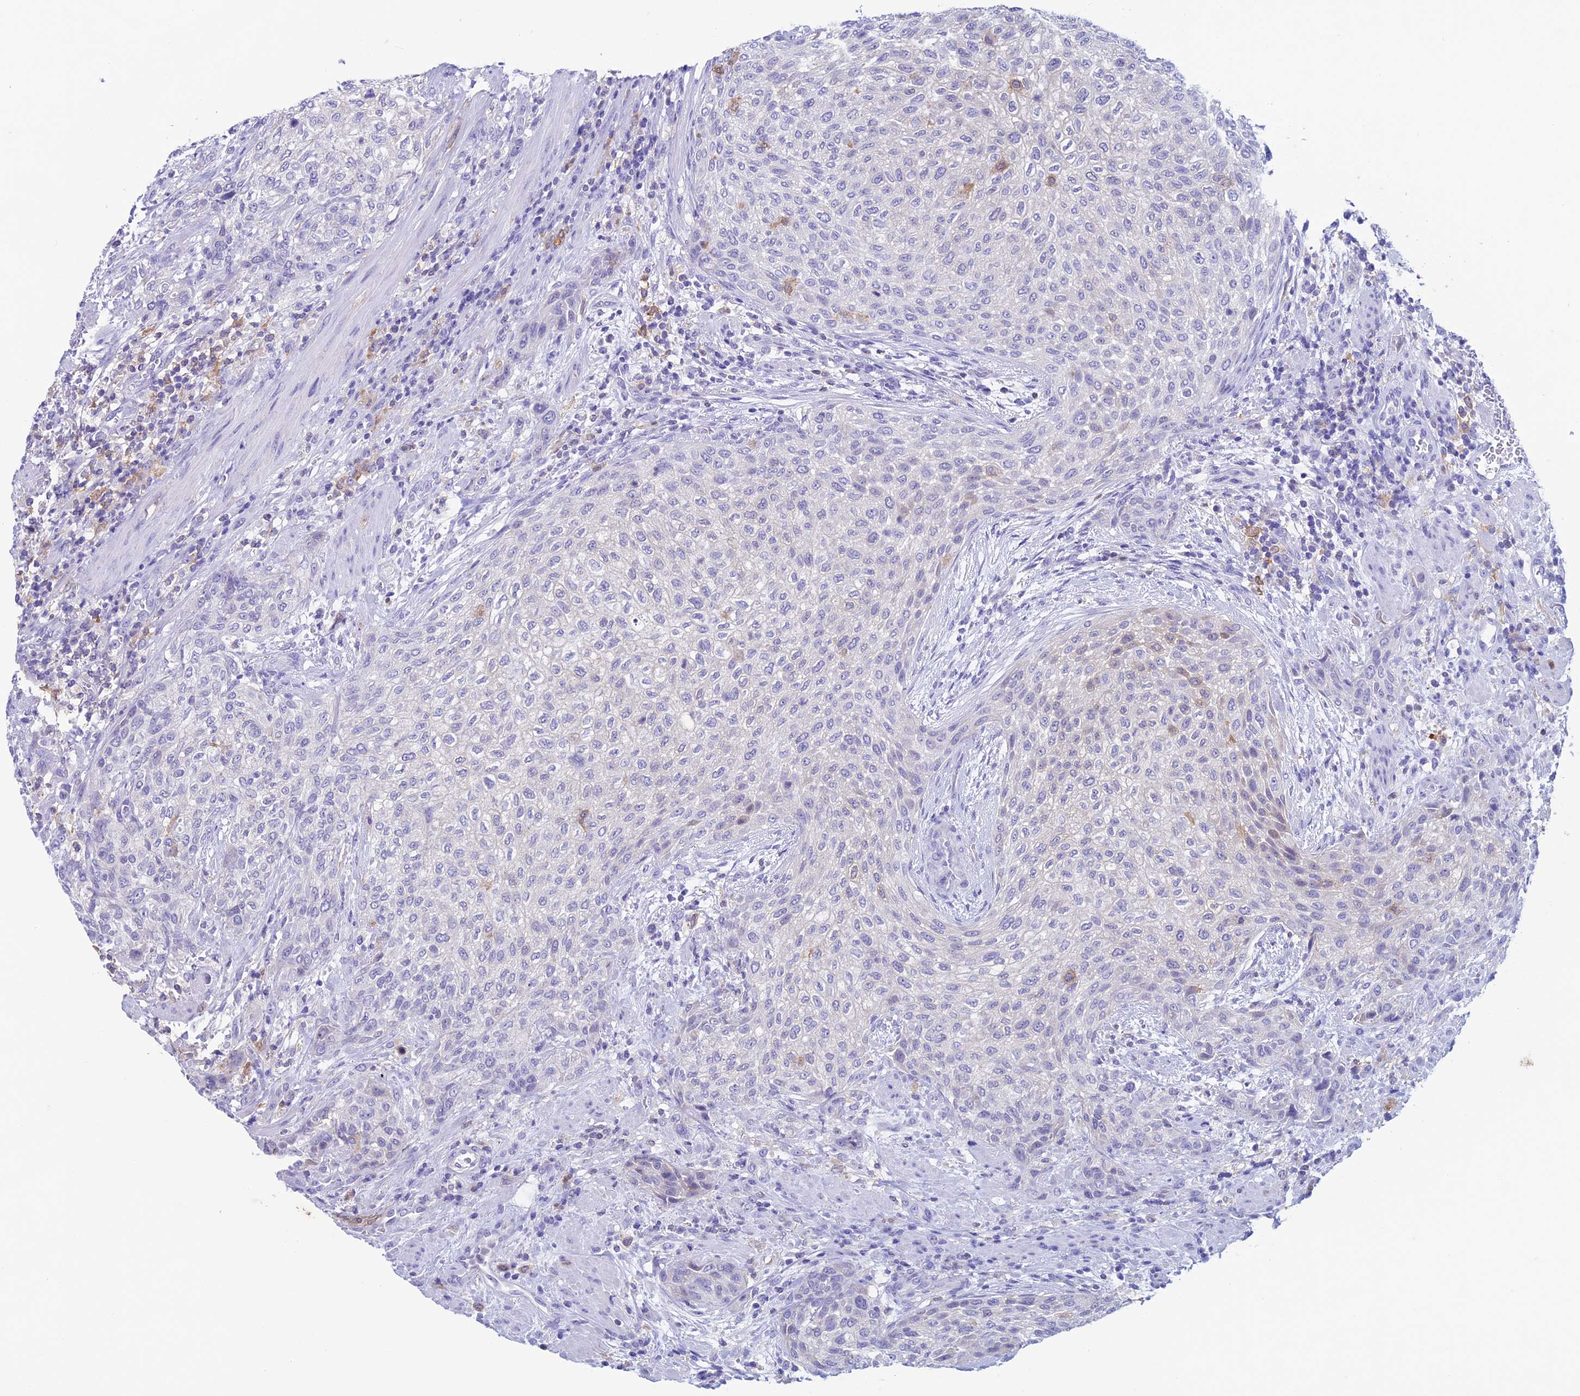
{"staining": {"intensity": "moderate", "quantity": "<25%", "location": "cytoplasmic/membranous"}, "tissue": "urothelial cancer", "cell_type": "Tumor cells", "image_type": "cancer", "snomed": [{"axis": "morphology", "description": "Urothelial carcinoma, High grade"}, {"axis": "topography", "description": "Urinary bladder"}], "caption": "DAB (3,3'-diaminobenzidine) immunohistochemical staining of human high-grade urothelial carcinoma reveals moderate cytoplasmic/membranous protein staining in about <25% of tumor cells. The protein of interest is shown in brown color, while the nuclei are stained blue.", "gene": "KCNK17", "patient": {"sex": "male", "age": 35}}